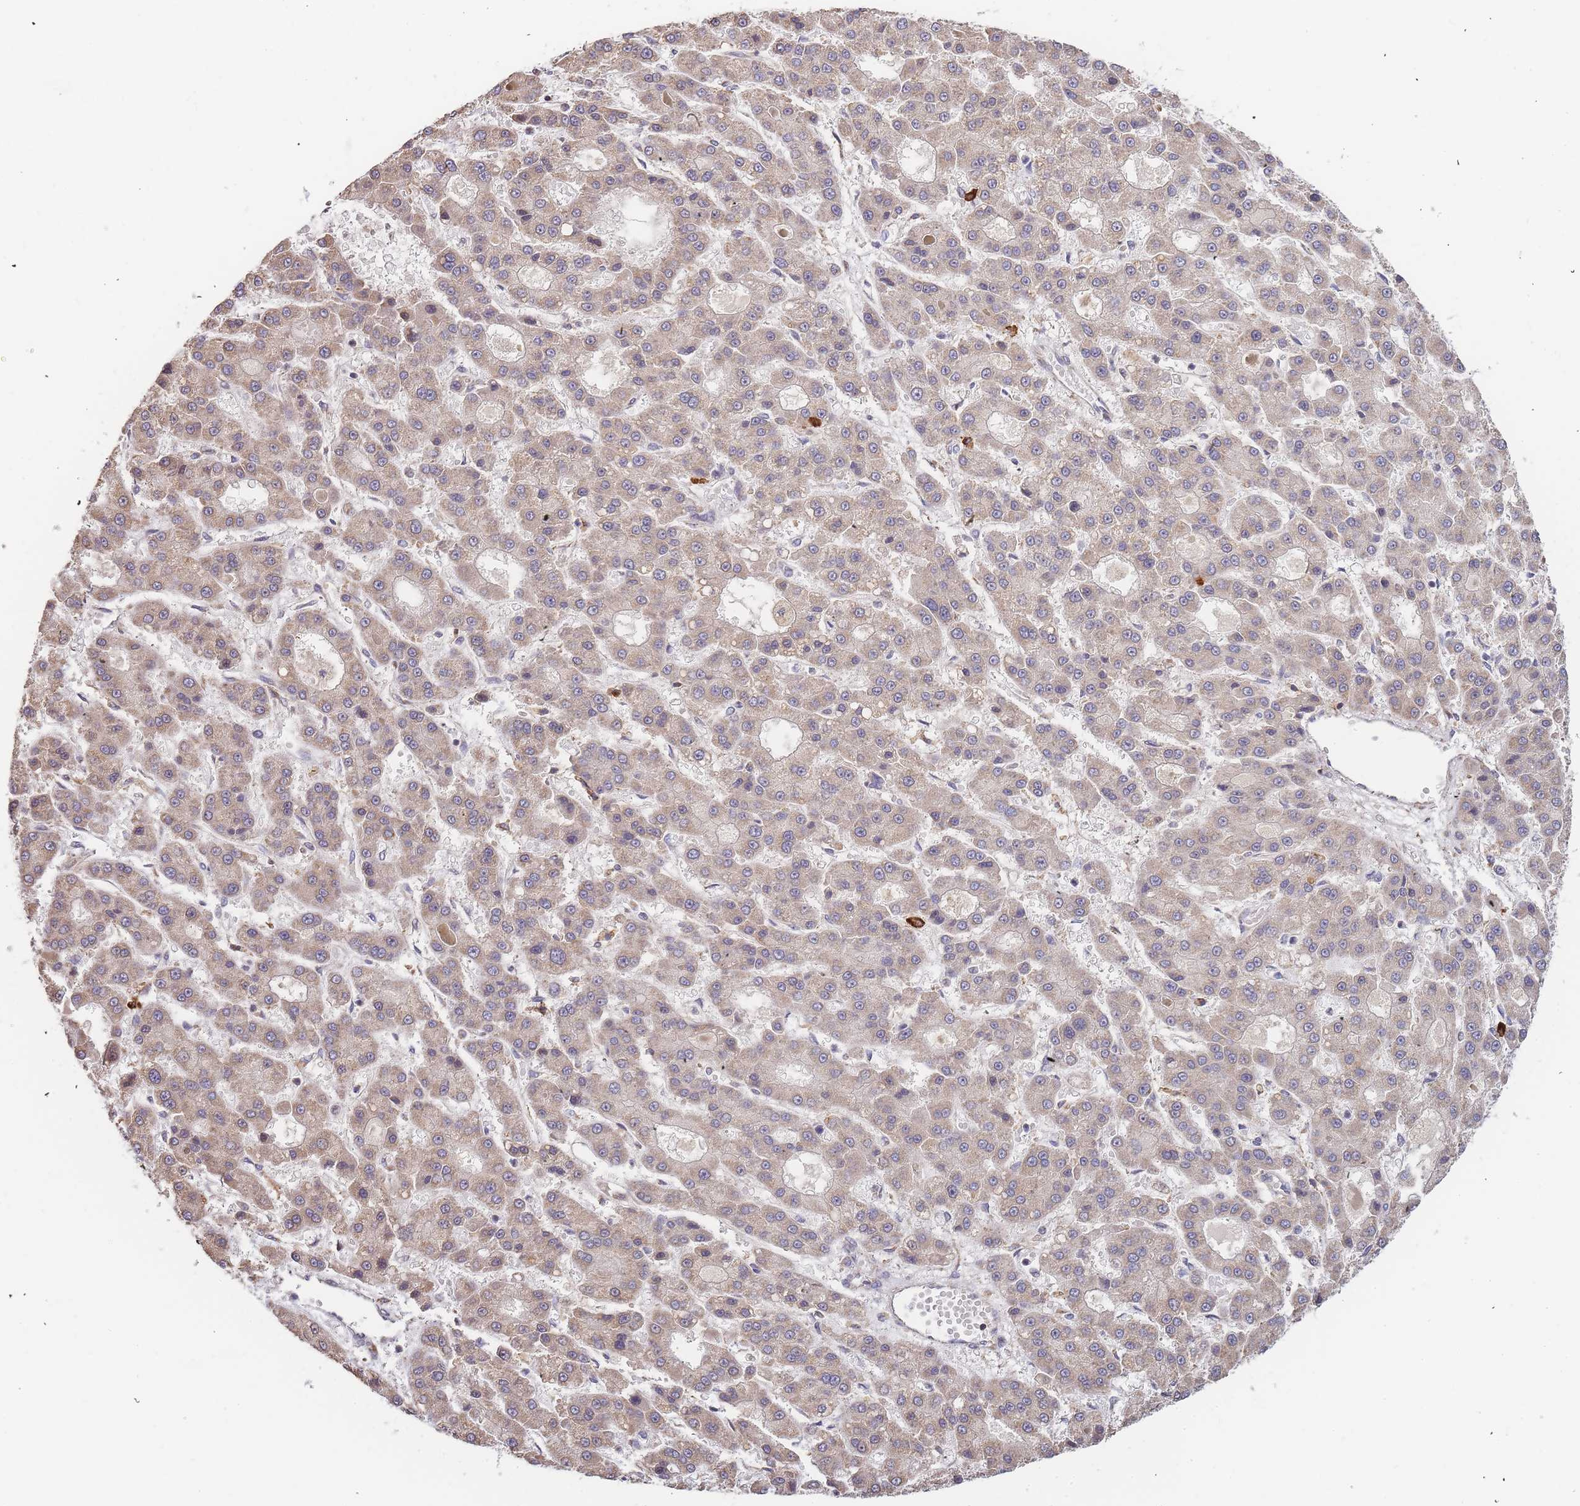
{"staining": {"intensity": "weak", "quantity": "25%-75%", "location": "cytoplasmic/membranous"}, "tissue": "liver cancer", "cell_type": "Tumor cells", "image_type": "cancer", "snomed": [{"axis": "morphology", "description": "Carcinoma, Hepatocellular, NOS"}, {"axis": "topography", "description": "Liver"}], "caption": "A photomicrograph of liver cancer stained for a protein demonstrates weak cytoplasmic/membranous brown staining in tumor cells.", "gene": "ADCY9", "patient": {"sex": "male", "age": 70}}